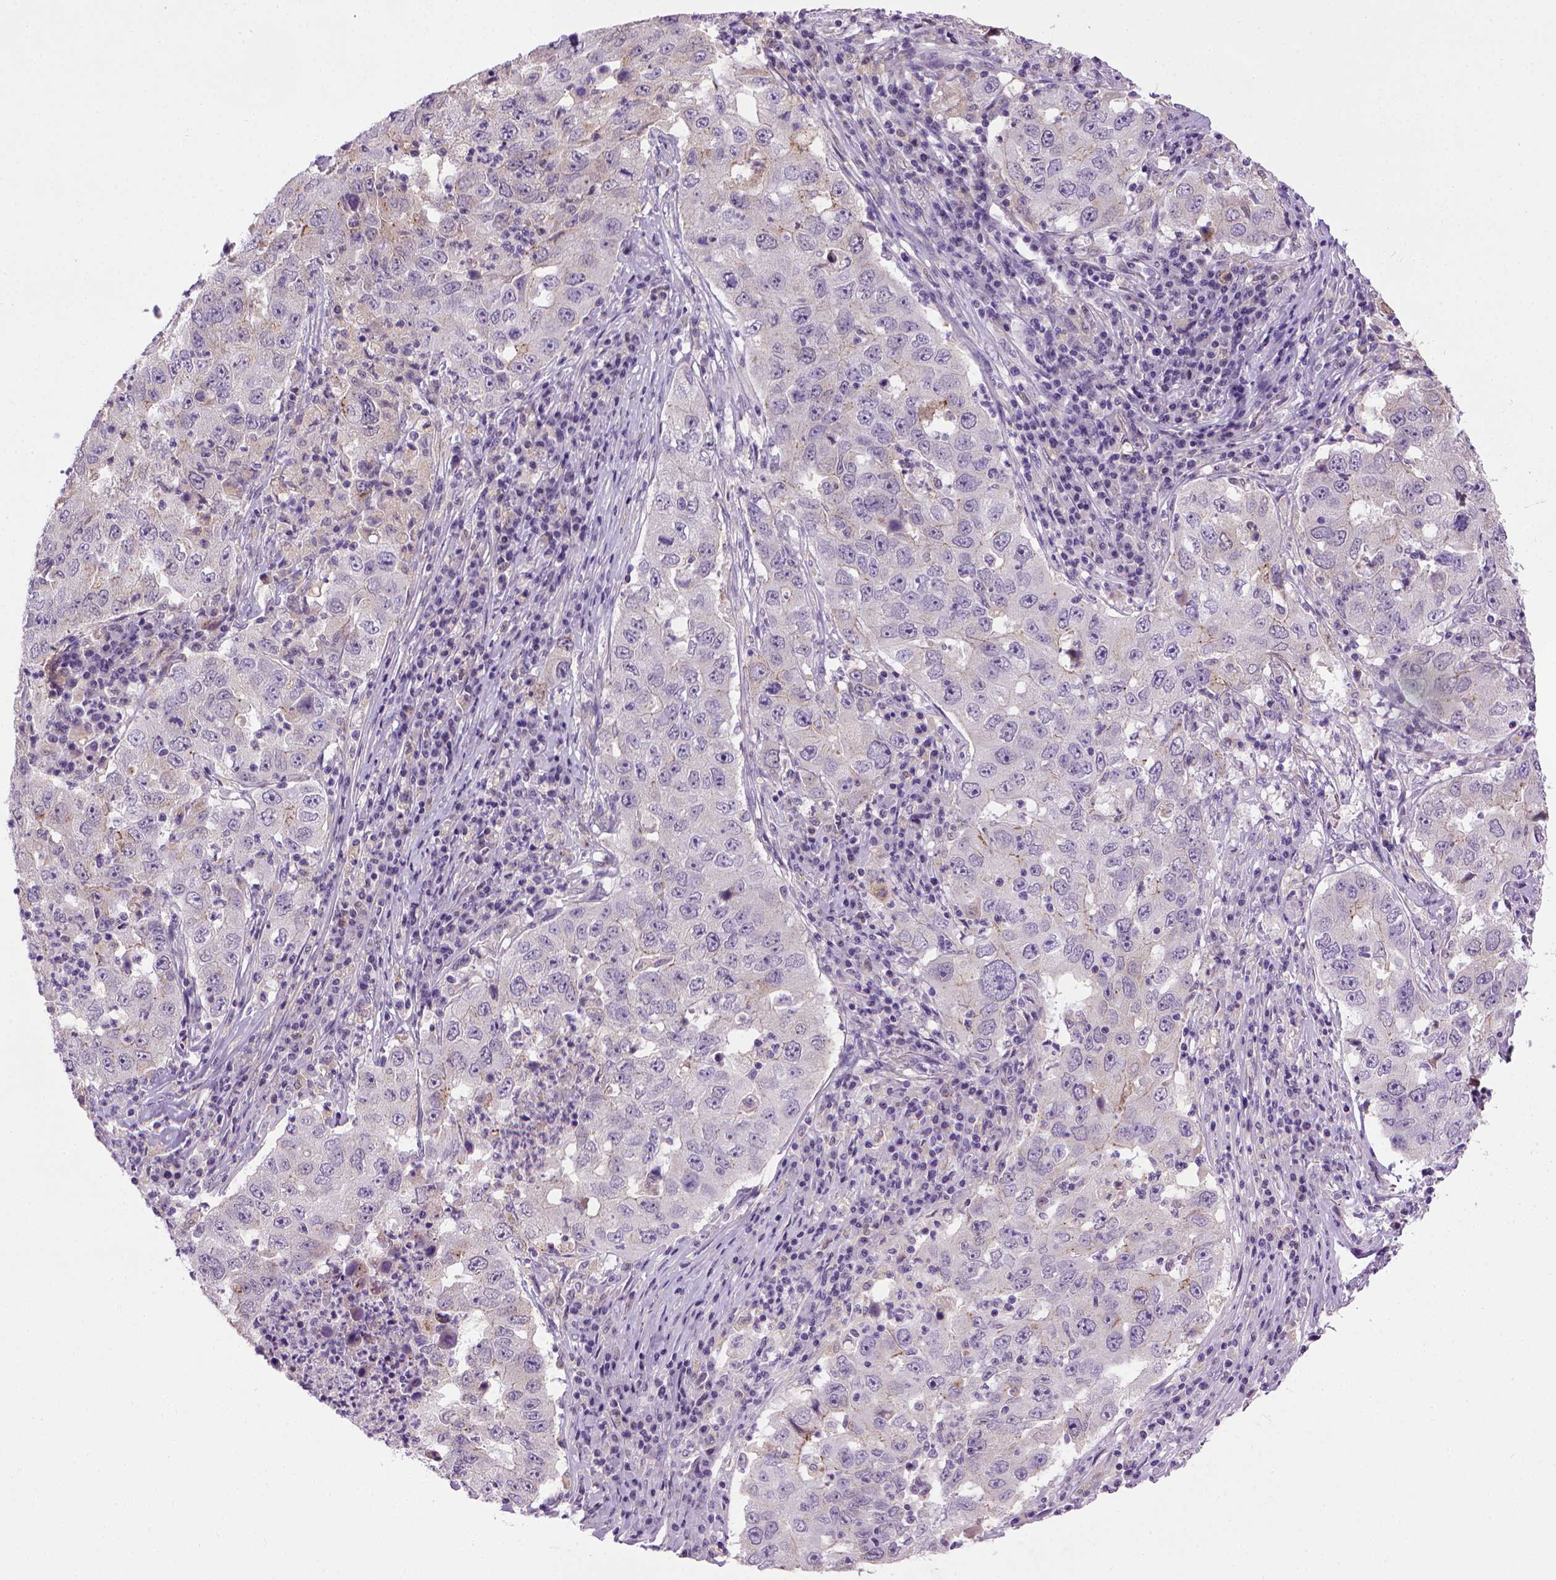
{"staining": {"intensity": "negative", "quantity": "none", "location": "none"}, "tissue": "lung cancer", "cell_type": "Tumor cells", "image_type": "cancer", "snomed": [{"axis": "morphology", "description": "Adenocarcinoma, NOS"}, {"axis": "topography", "description": "Lung"}], "caption": "This histopathology image is of lung cancer (adenocarcinoma) stained with IHC to label a protein in brown with the nuclei are counter-stained blue. There is no expression in tumor cells.", "gene": "CDH1", "patient": {"sex": "male", "age": 73}}